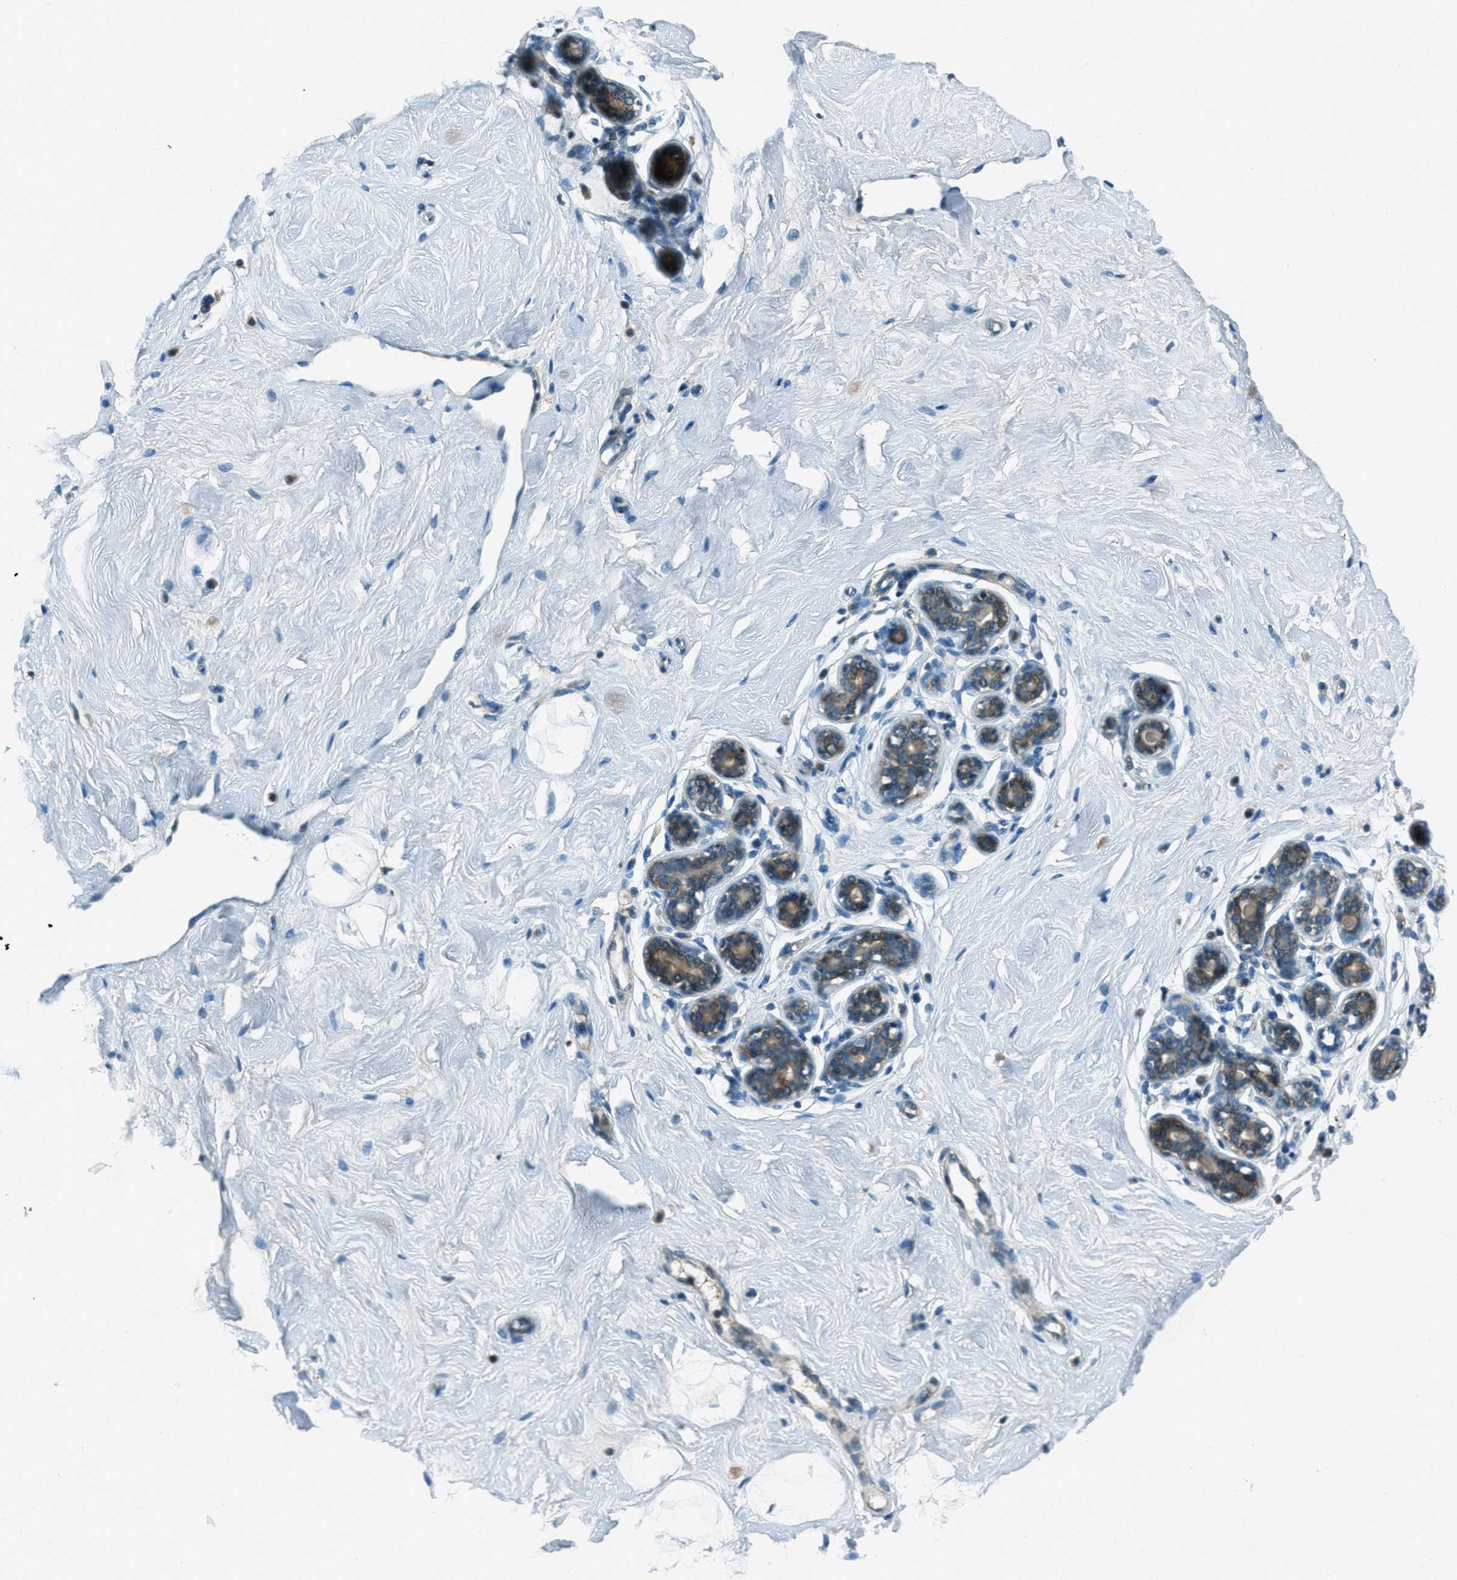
{"staining": {"intensity": "negative", "quantity": "none", "location": "none"}, "tissue": "breast", "cell_type": "Adipocytes", "image_type": "normal", "snomed": [{"axis": "morphology", "description": "Normal tissue, NOS"}, {"axis": "topography", "description": "Breast"}], "caption": "IHC histopathology image of benign breast: human breast stained with DAB (3,3'-diaminobenzidine) reveals no significant protein positivity in adipocytes.", "gene": "FAR1", "patient": {"sex": "female", "age": 23}}